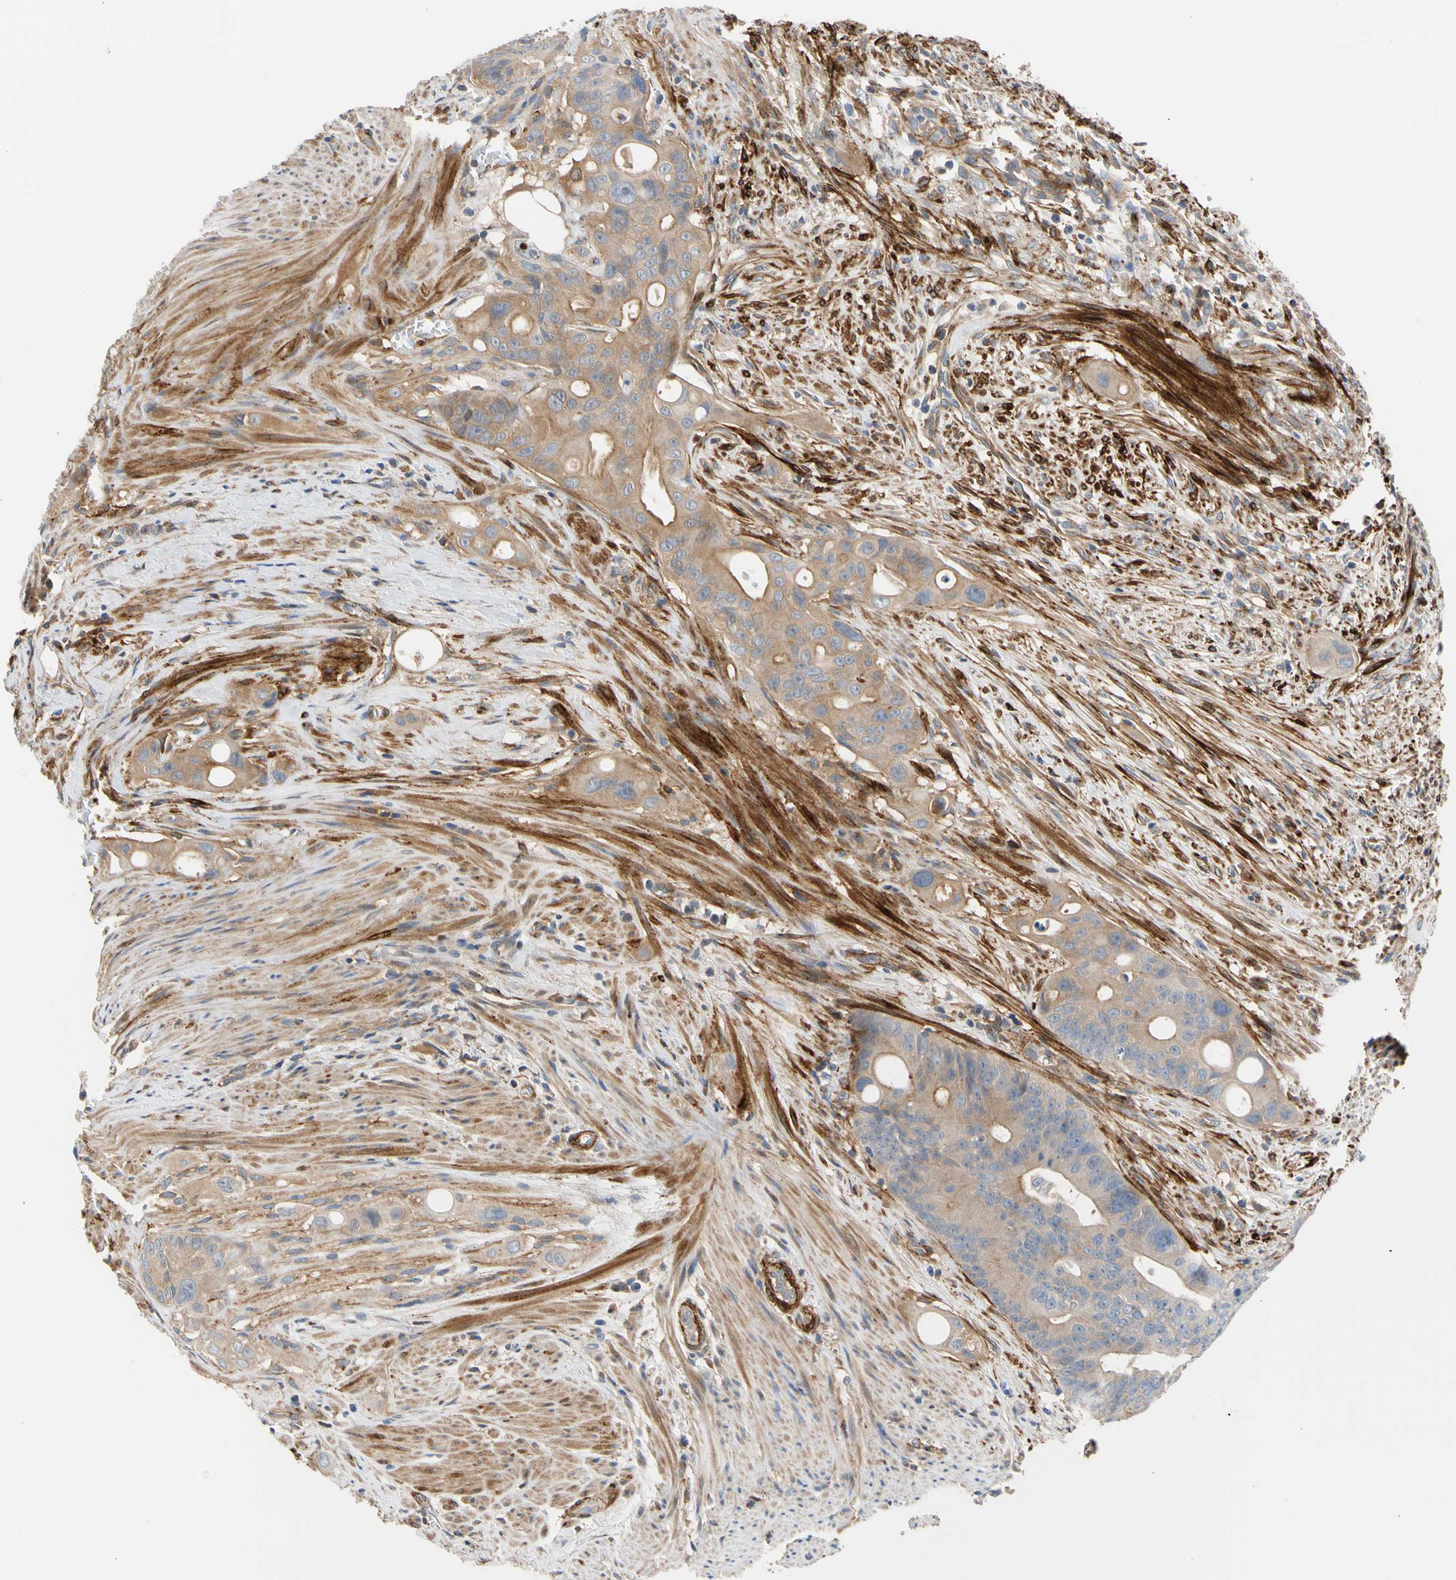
{"staining": {"intensity": "weak", "quantity": "25%-75%", "location": "cytoplasmic/membranous"}, "tissue": "colorectal cancer", "cell_type": "Tumor cells", "image_type": "cancer", "snomed": [{"axis": "morphology", "description": "Adenocarcinoma, NOS"}, {"axis": "topography", "description": "Colon"}], "caption": "Protein staining of adenocarcinoma (colorectal) tissue exhibits weak cytoplasmic/membranous positivity in approximately 25%-75% of tumor cells.", "gene": "ENTREP3", "patient": {"sex": "female", "age": 57}}